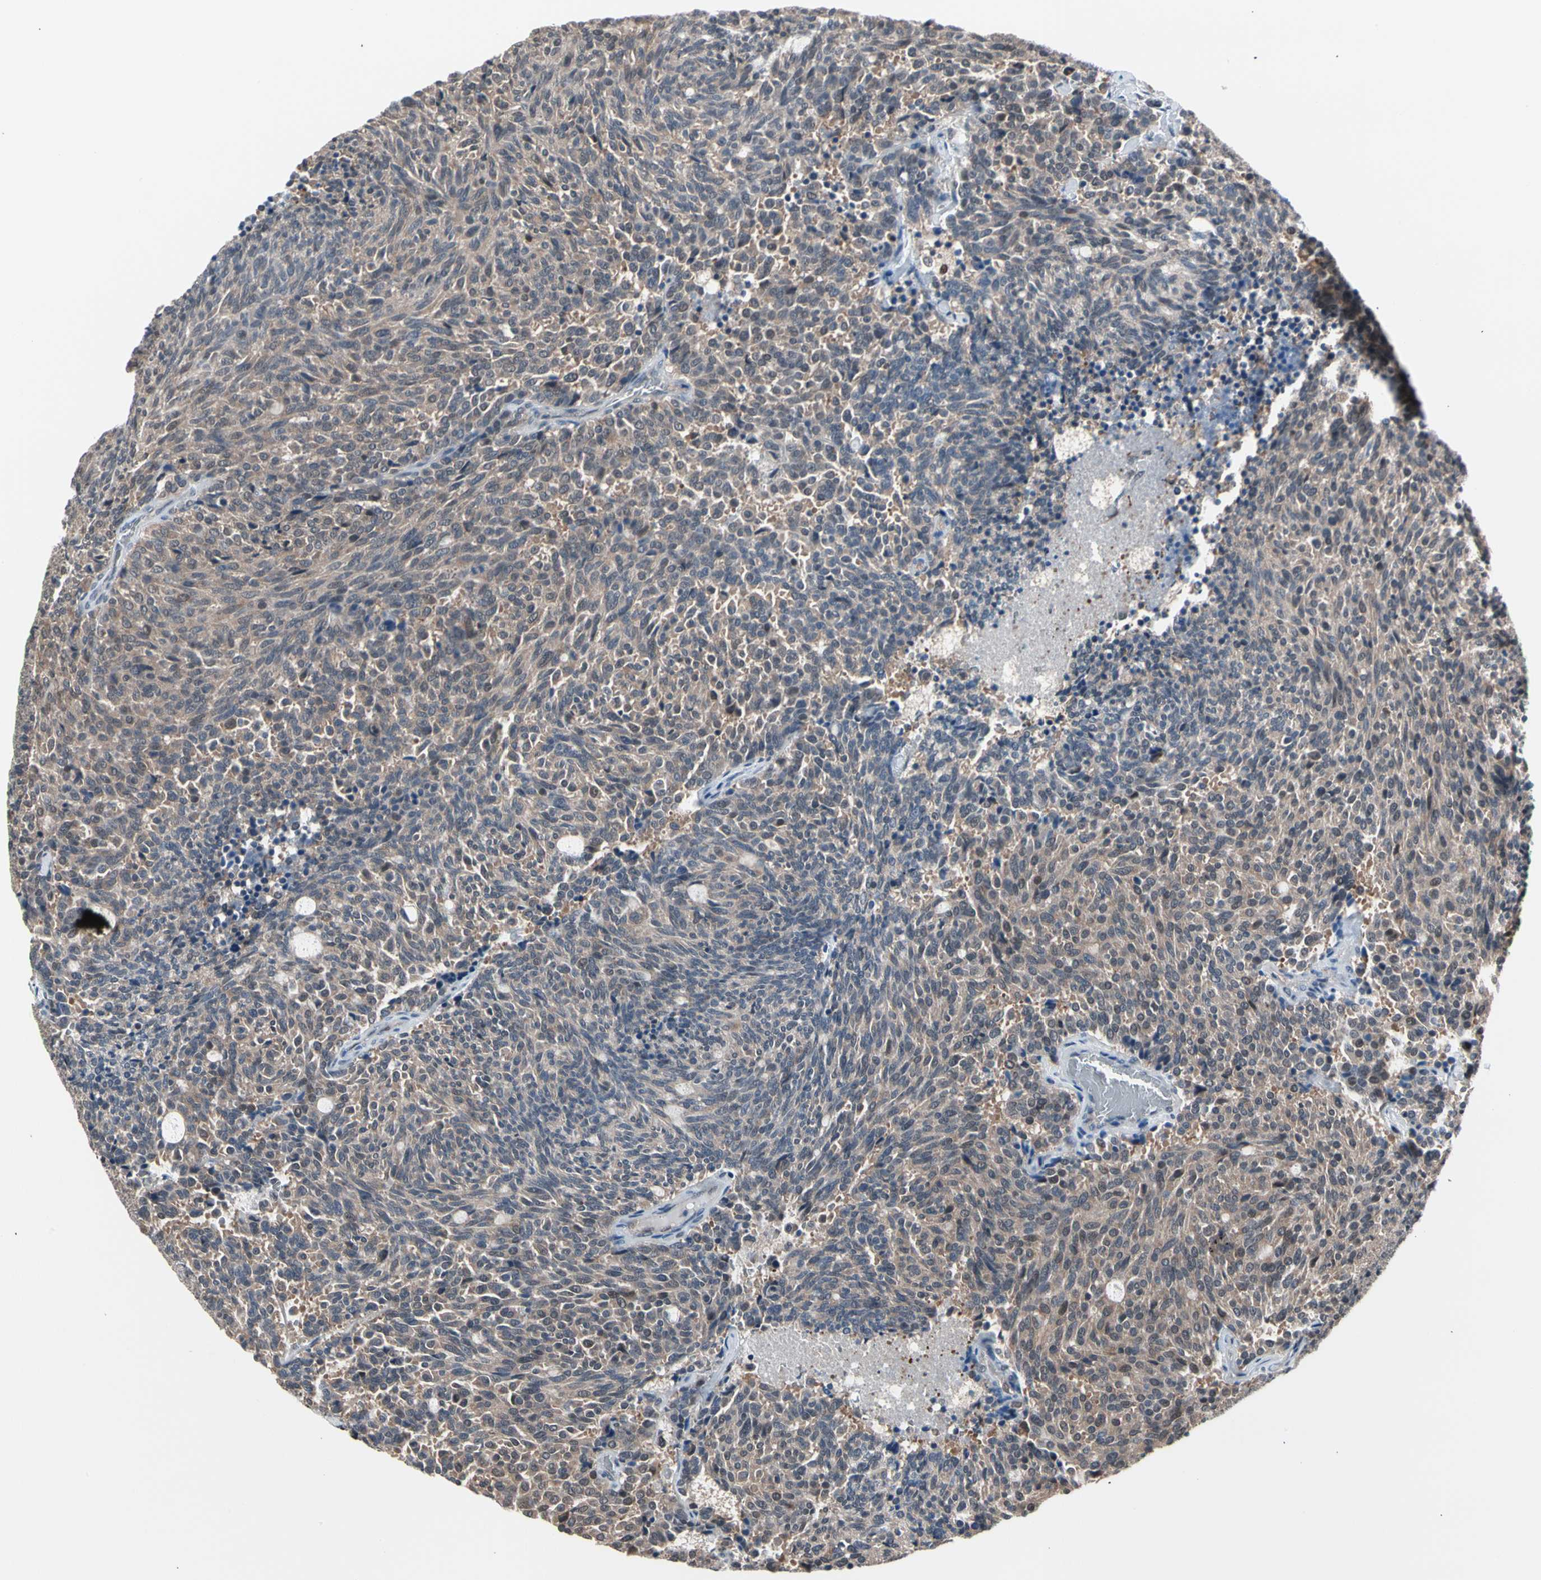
{"staining": {"intensity": "weak", "quantity": ">75%", "location": "cytoplasmic/membranous"}, "tissue": "carcinoid", "cell_type": "Tumor cells", "image_type": "cancer", "snomed": [{"axis": "morphology", "description": "Carcinoid, malignant, NOS"}, {"axis": "topography", "description": "Pancreas"}], "caption": "Protein expression analysis of carcinoid exhibits weak cytoplasmic/membranous expression in approximately >75% of tumor cells.", "gene": "PSMA2", "patient": {"sex": "female", "age": 54}}